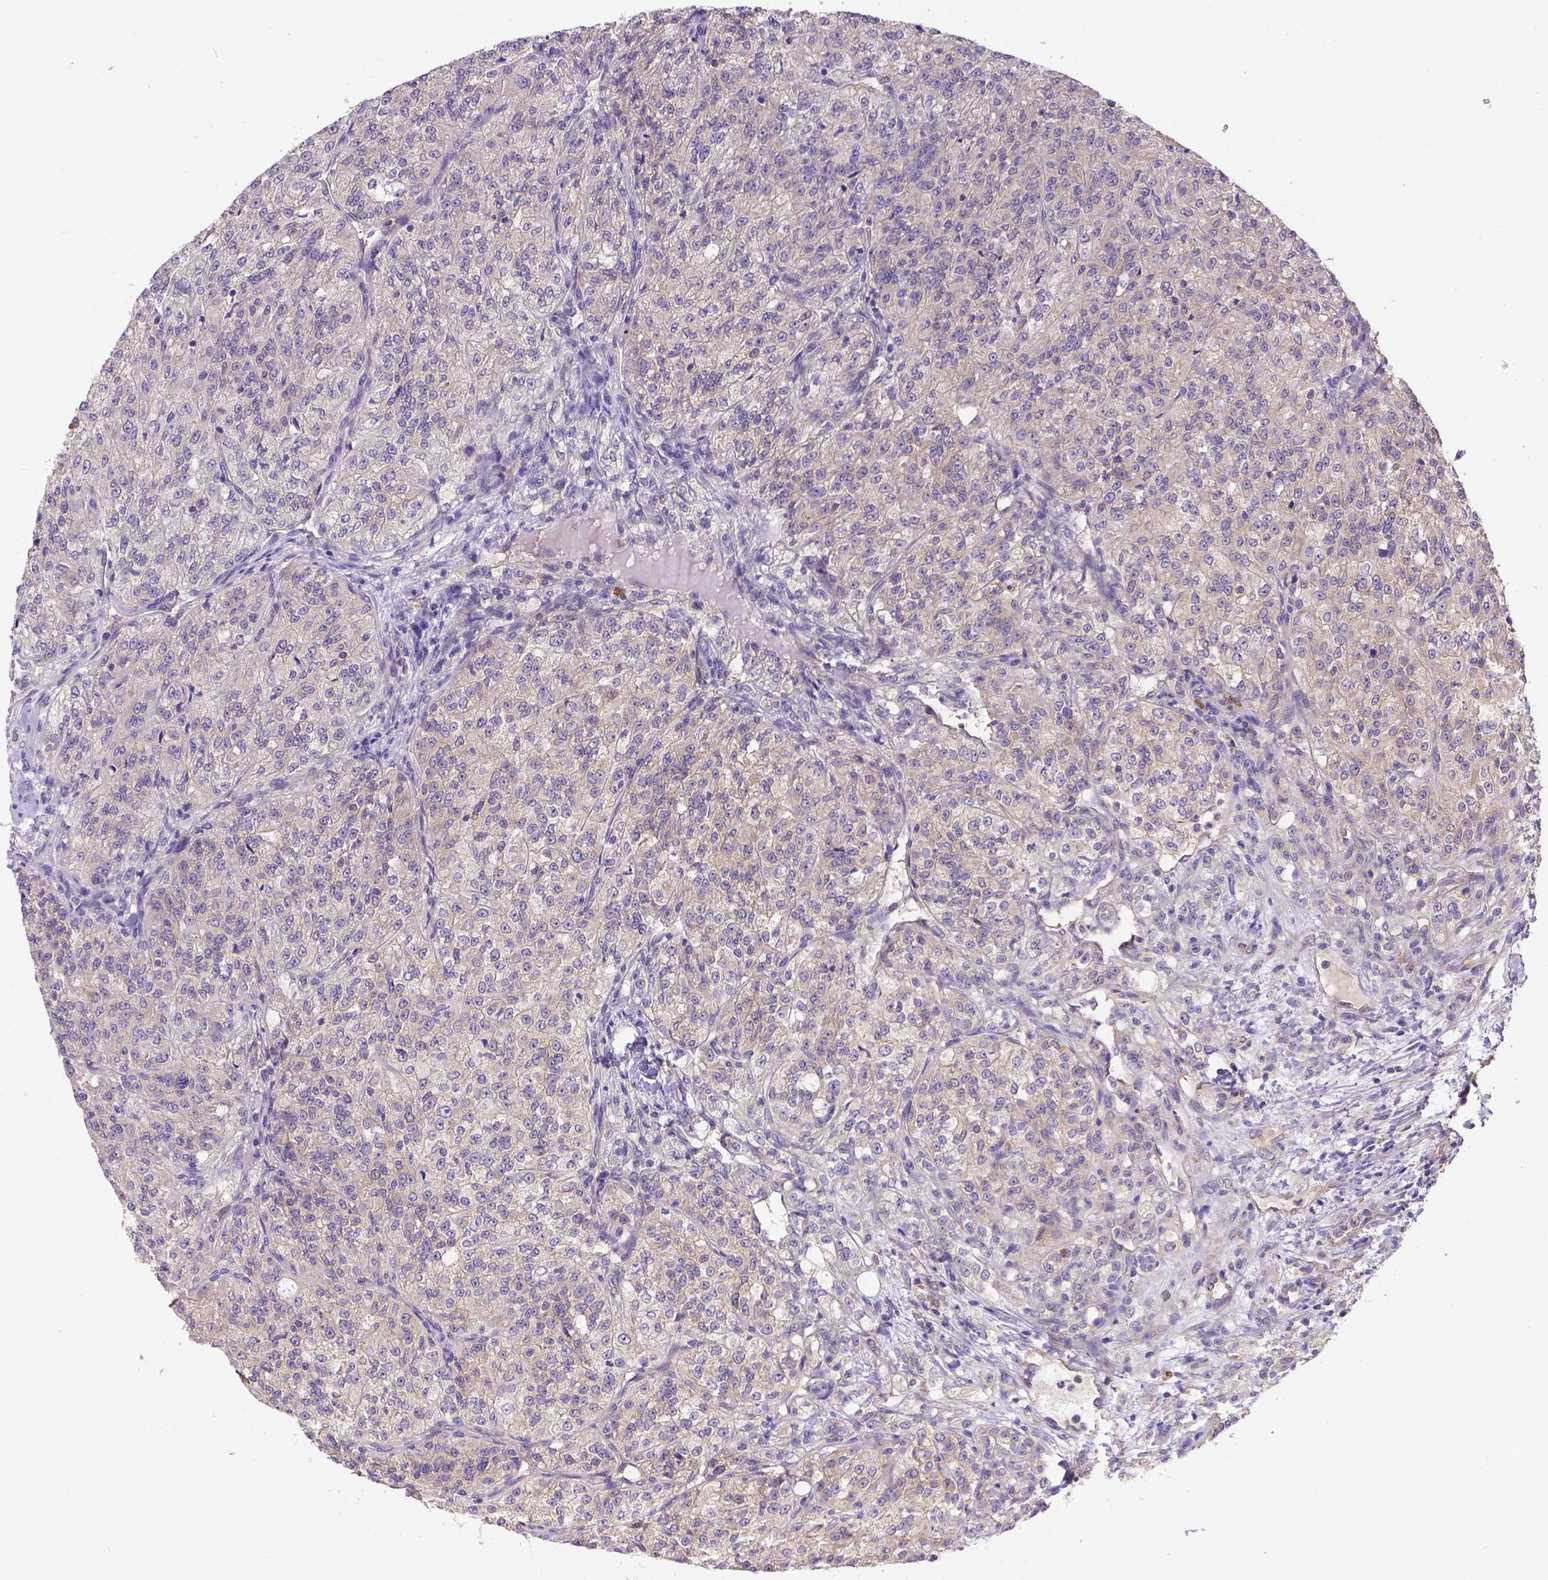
{"staining": {"intensity": "negative", "quantity": "none", "location": "none"}, "tissue": "renal cancer", "cell_type": "Tumor cells", "image_type": "cancer", "snomed": [{"axis": "morphology", "description": "Adenocarcinoma, NOS"}, {"axis": "topography", "description": "Kidney"}], "caption": "Immunohistochemistry of adenocarcinoma (renal) shows no staining in tumor cells.", "gene": "DENND6A", "patient": {"sex": "female", "age": 63}}